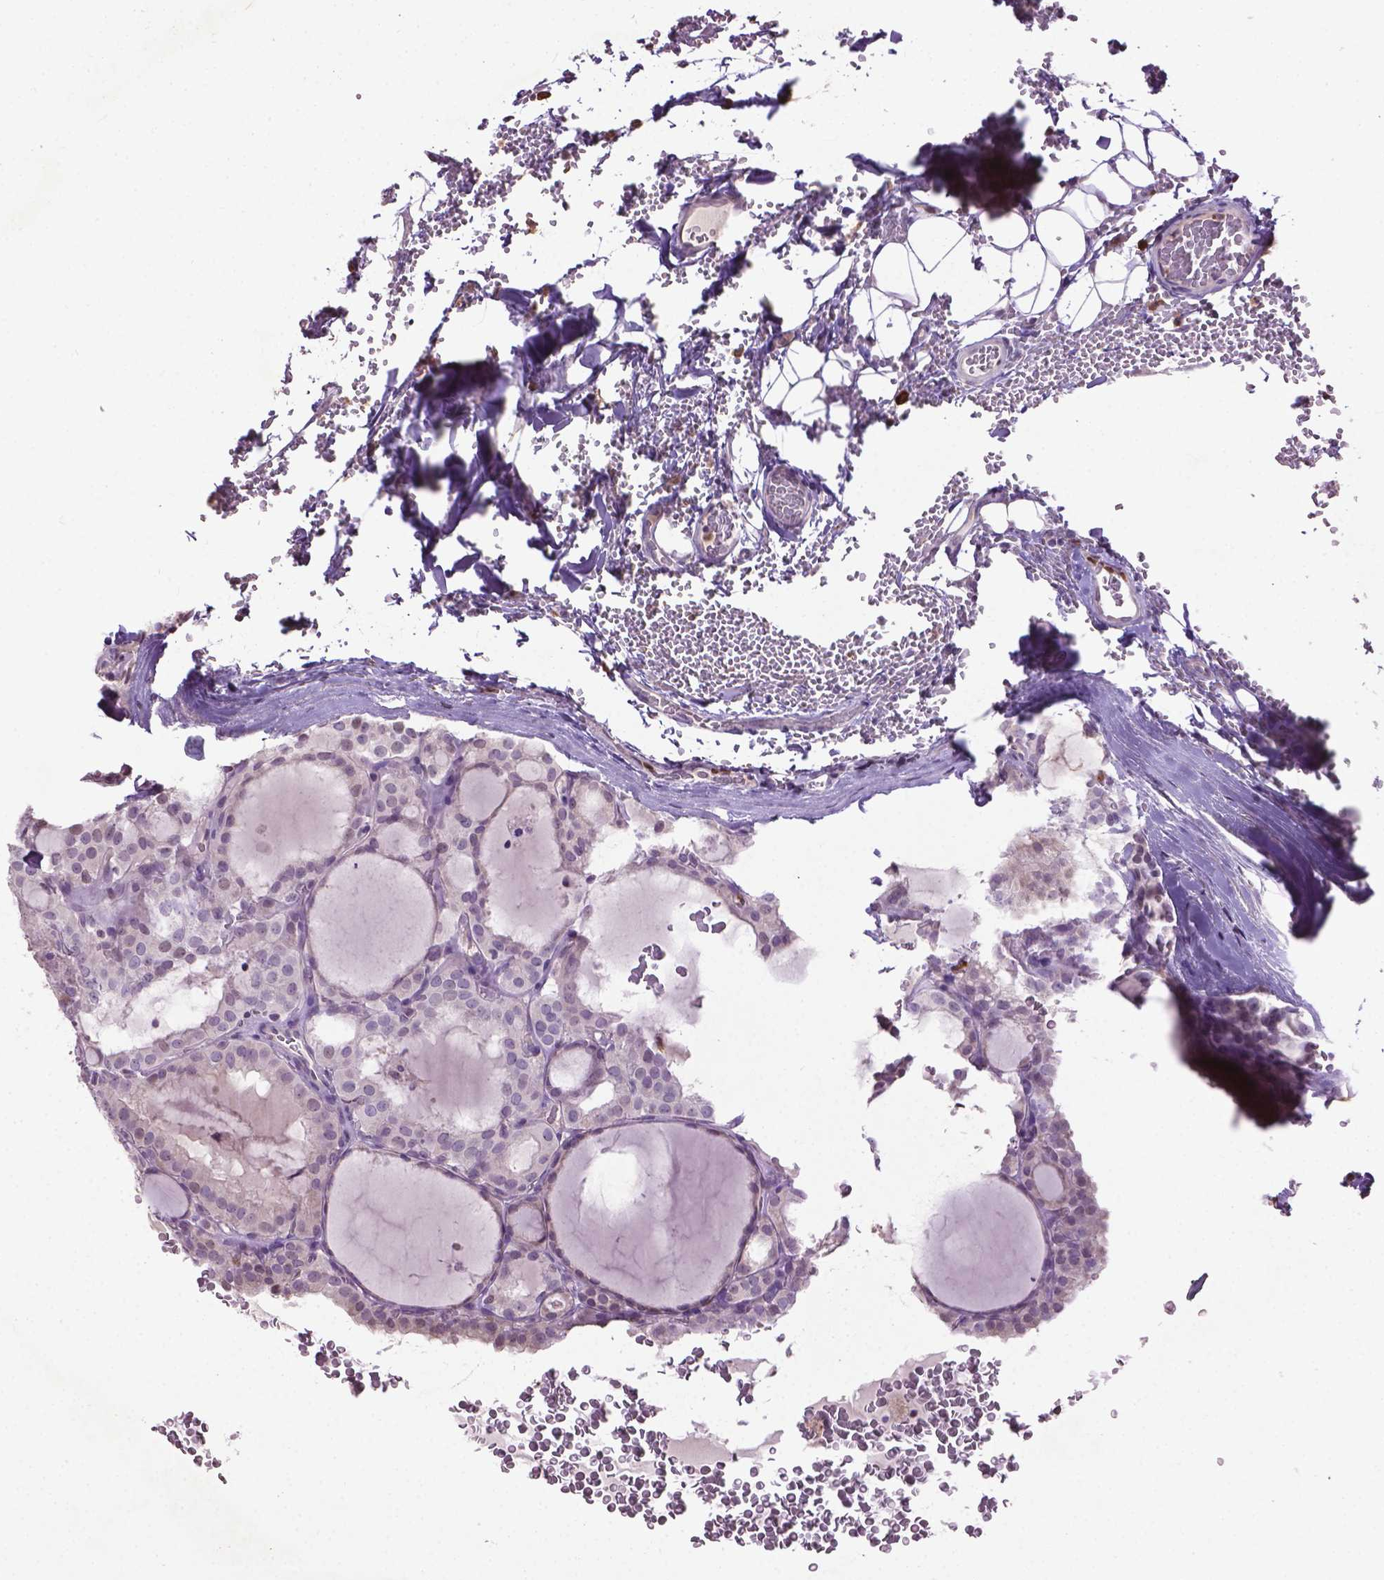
{"staining": {"intensity": "negative", "quantity": "none", "location": "none"}, "tissue": "thyroid cancer", "cell_type": "Tumor cells", "image_type": "cancer", "snomed": [{"axis": "morphology", "description": "Papillary adenocarcinoma, NOS"}, {"axis": "topography", "description": "Thyroid gland"}], "caption": "Human thyroid papillary adenocarcinoma stained for a protein using immunohistochemistry (IHC) demonstrates no expression in tumor cells.", "gene": "NTNG2", "patient": {"sex": "male", "age": 20}}